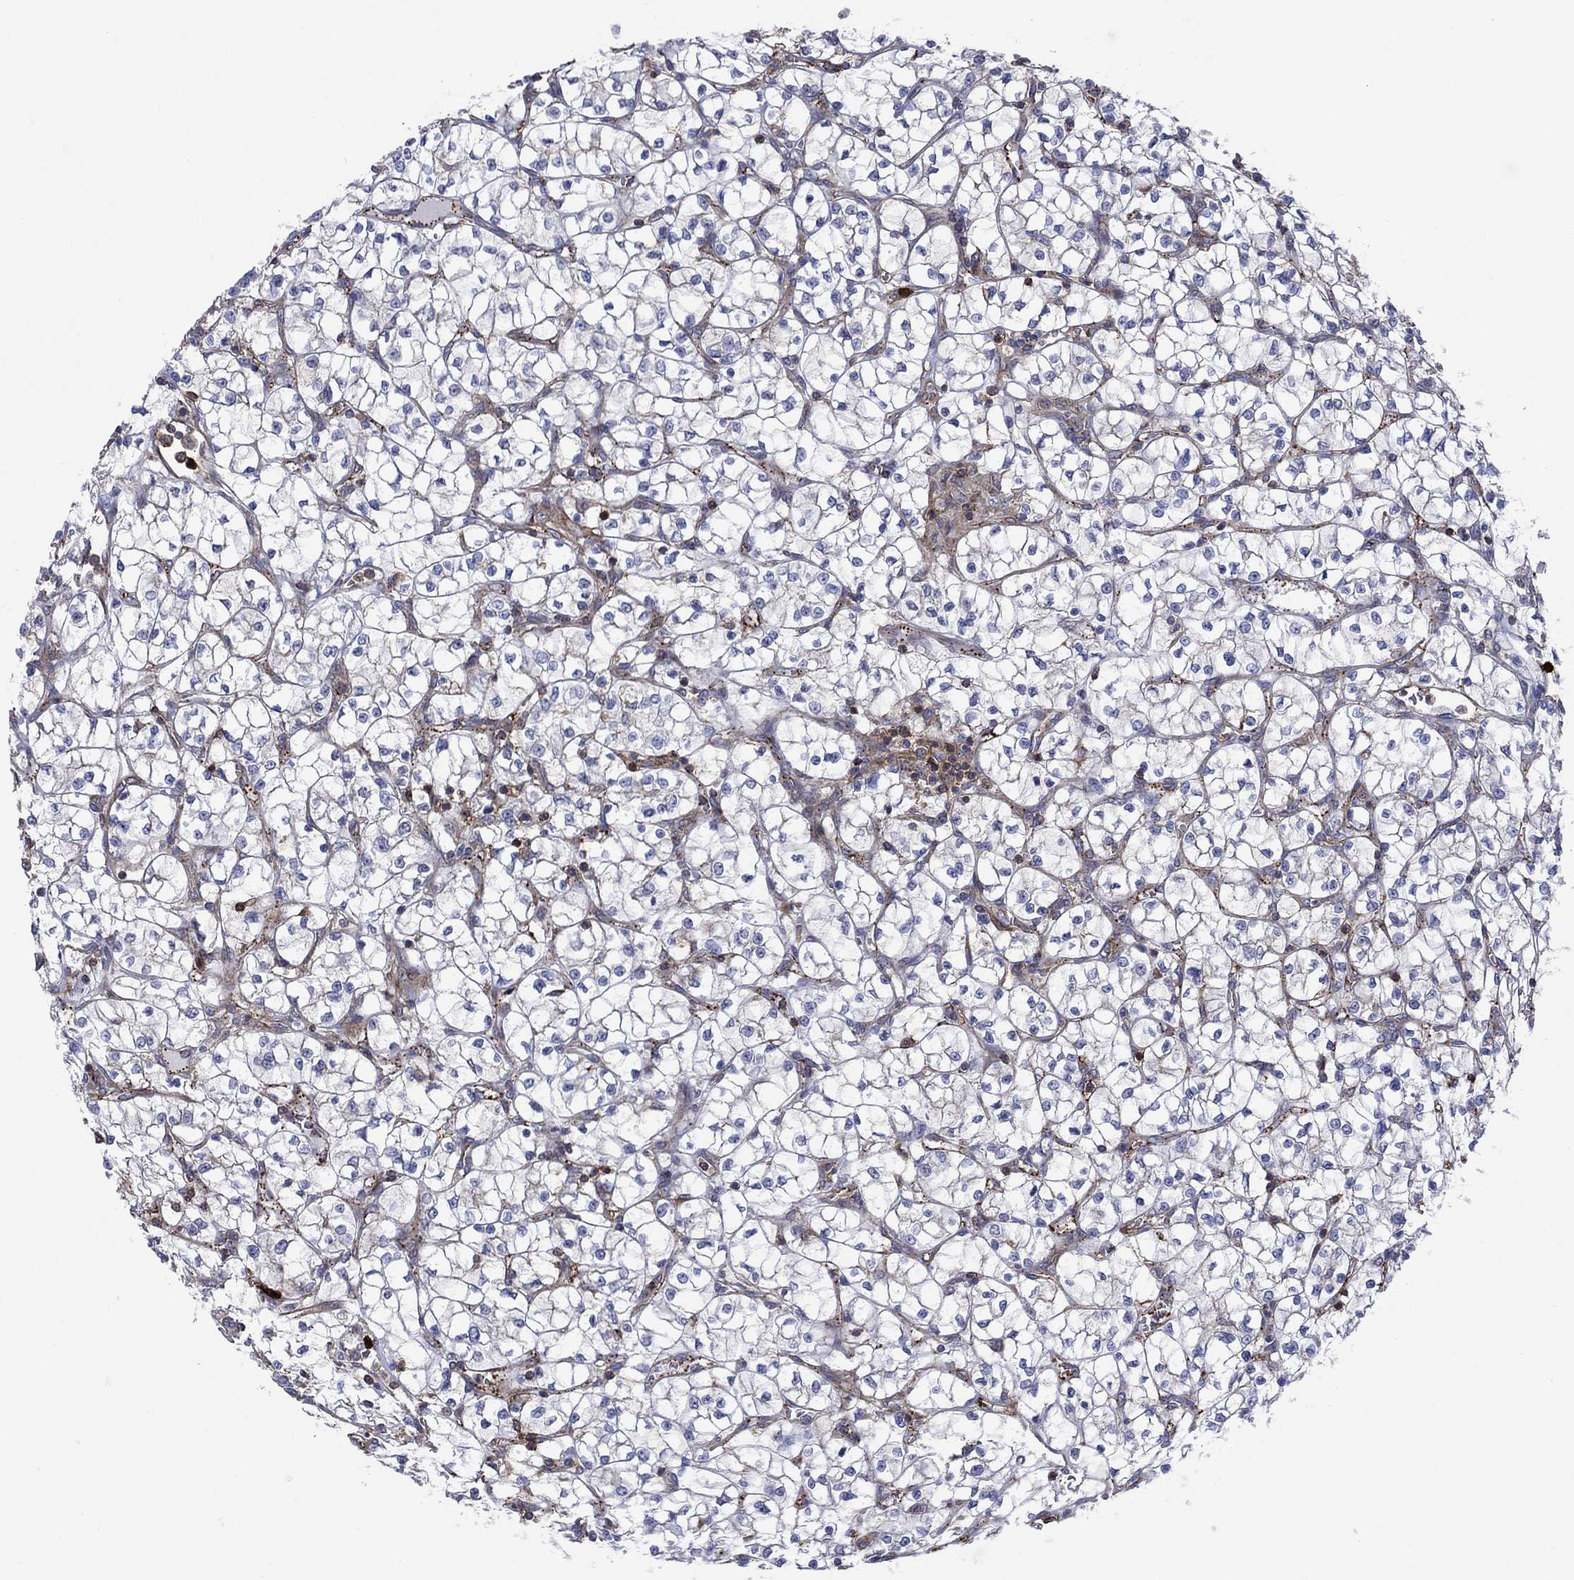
{"staining": {"intensity": "negative", "quantity": "none", "location": "none"}, "tissue": "renal cancer", "cell_type": "Tumor cells", "image_type": "cancer", "snomed": [{"axis": "morphology", "description": "Adenocarcinoma, NOS"}, {"axis": "topography", "description": "Kidney"}], "caption": "This image is of renal cancer (adenocarcinoma) stained with immunohistochemistry to label a protein in brown with the nuclei are counter-stained blue. There is no expression in tumor cells.", "gene": "PAG1", "patient": {"sex": "female", "age": 64}}